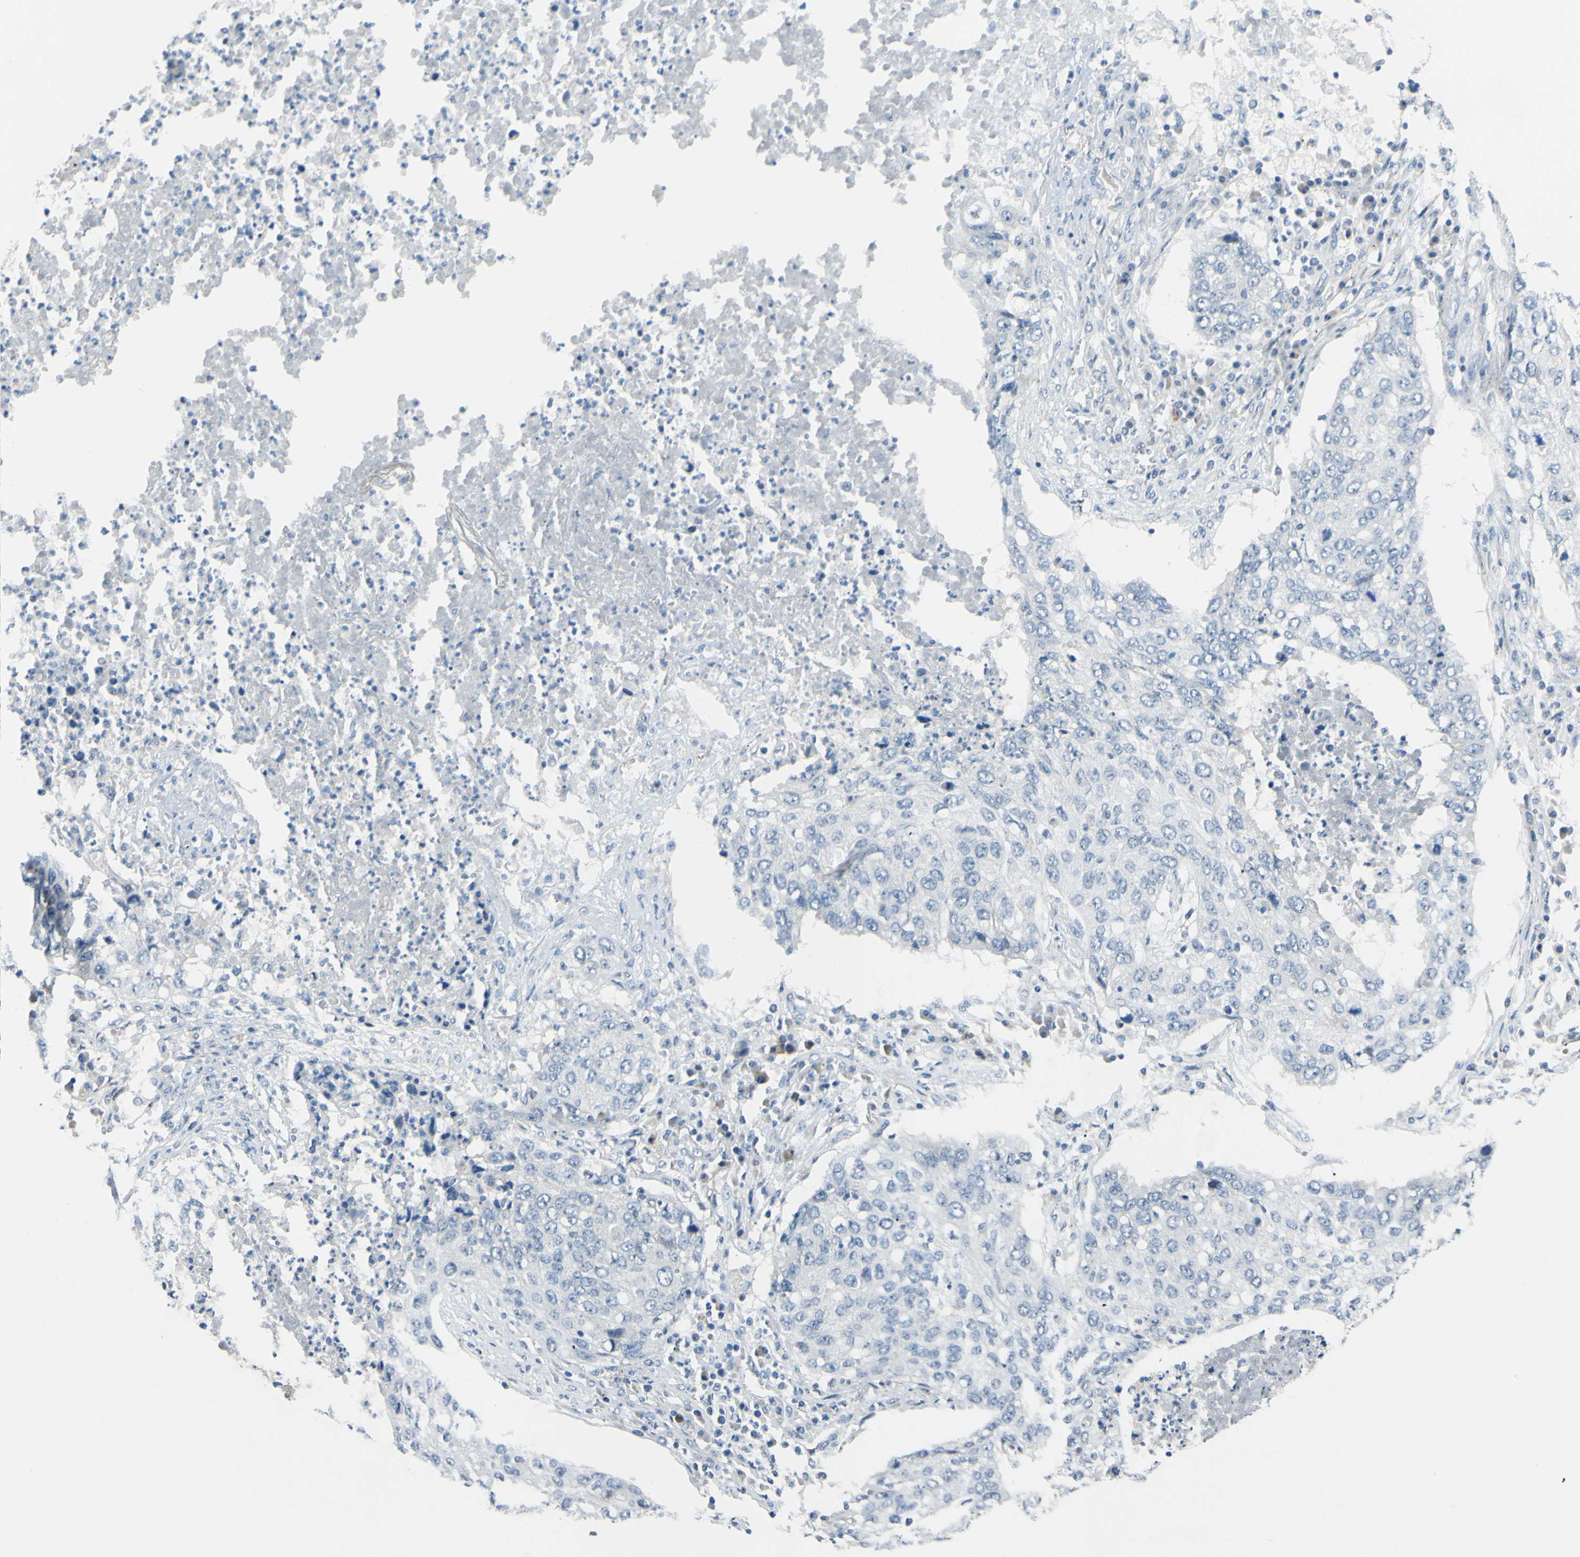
{"staining": {"intensity": "negative", "quantity": "none", "location": "none"}, "tissue": "lung cancer", "cell_type": "Tumor cells", "image_type": "cancer", "snomed": [{"axis": "morphology", "description": "Squamous cell carcinoma, NOS"}, {"axis": "topography", "description": "Lung"}], "caption": "A photomicrograph of lung cancer stained for a protein exhibits no brown staining in tumor cells. The staining is performed using DAB (3,3'-diaminobenzidine) brown chromogen with nuclei counter-stained in using hematoxylin.", "gene": "ARHGAP1", "patient": {"sex": "female", "age": 63}}